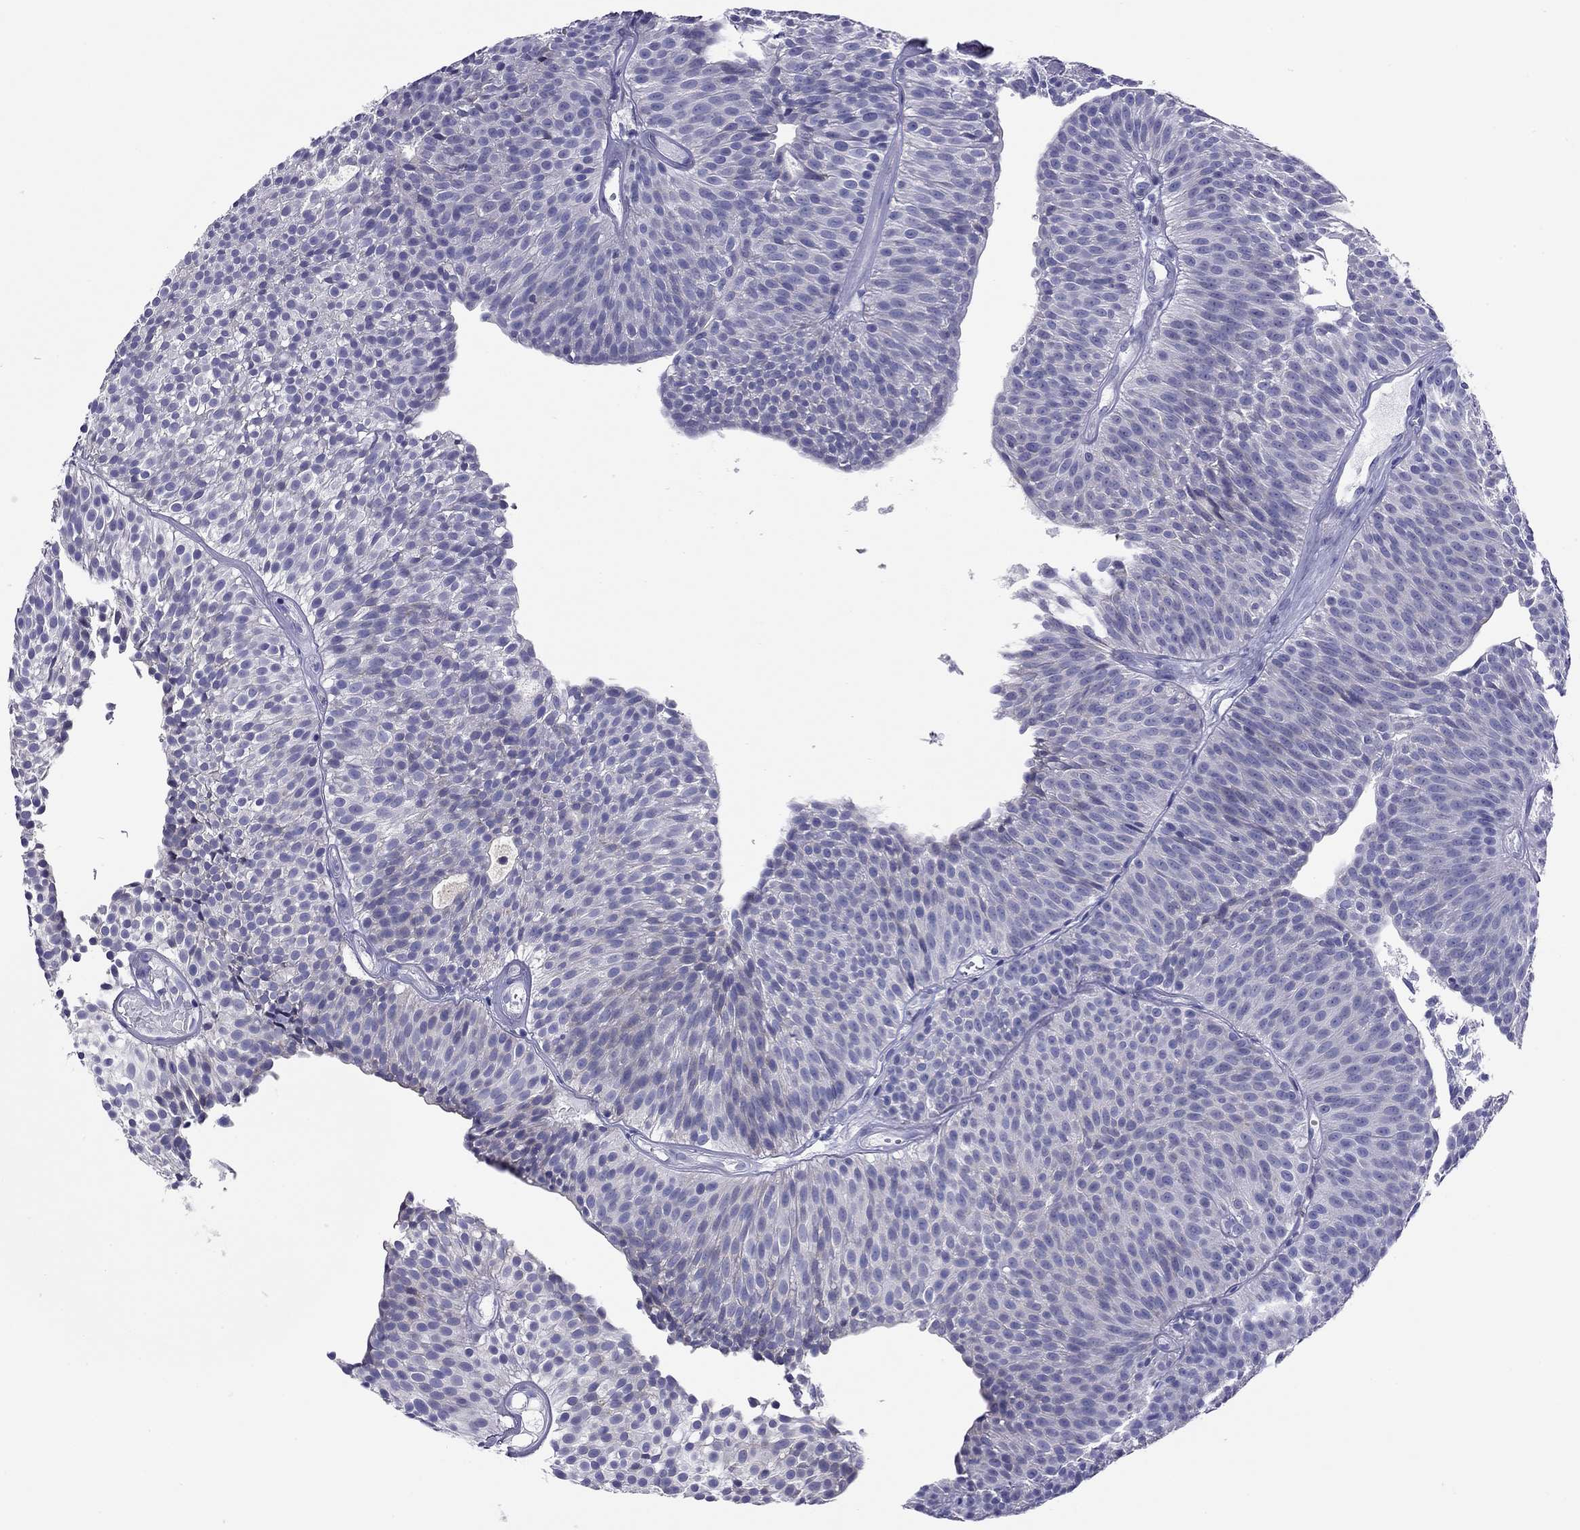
{"staining": {"intensity": "negative", "quantity": "none", "location": "none"}, "tissue": "urothelial cancer", "cell_type": "Tumor cells", "image_type": "cancer", "snomed": [{"axis": "morphology", "description": "Urothelial carcinoma, Low grade"}, {"axis": "topography", "description": "Urinary bladder"}], "caption": "IHC histopathology image of urothelial carcinoma (low-grade) stained for a protein (brown), which exhibits no positivity in tumor cells.", "gene": "SLC46A2", "patient": {"sex": "male", "age": 63}}